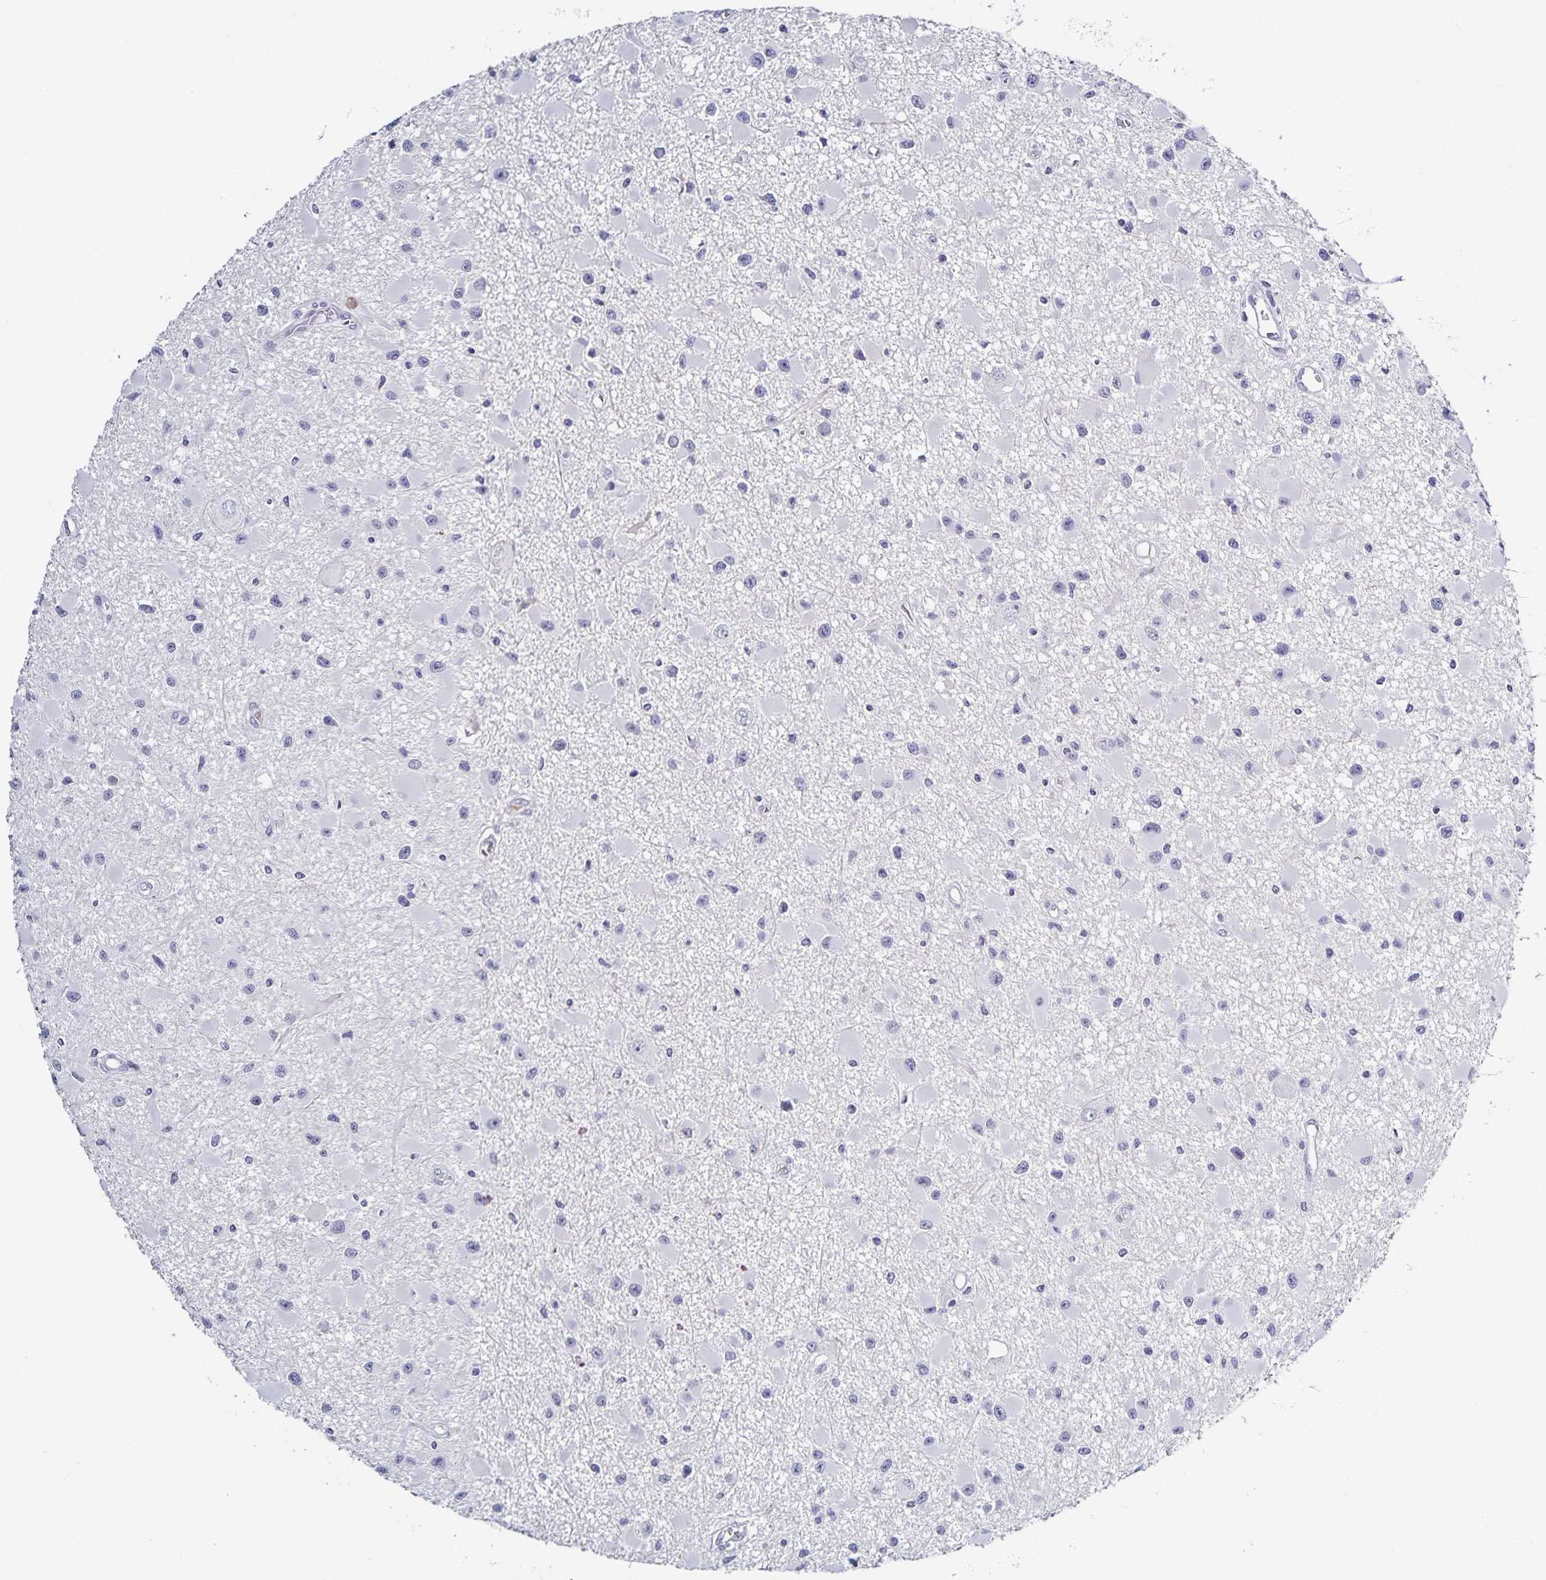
{"staining": {"intensity": "negative", "quantity": "none", "location": "none"}, "tissue": "glioma", "cell_type": "Tumor cells", "image_type": "cancer", "snomed": [{"axis": "morphology", "description": "Glioma, malignant, High grade"}, {"axis": "topography", "description": "Brain"}], "caption": "Immunohistochemistry of malignant glioma (high-grade) displays no expression in tumor cells.", "gene": "TTR", "patient": {"sex": "male", "age": 54}}